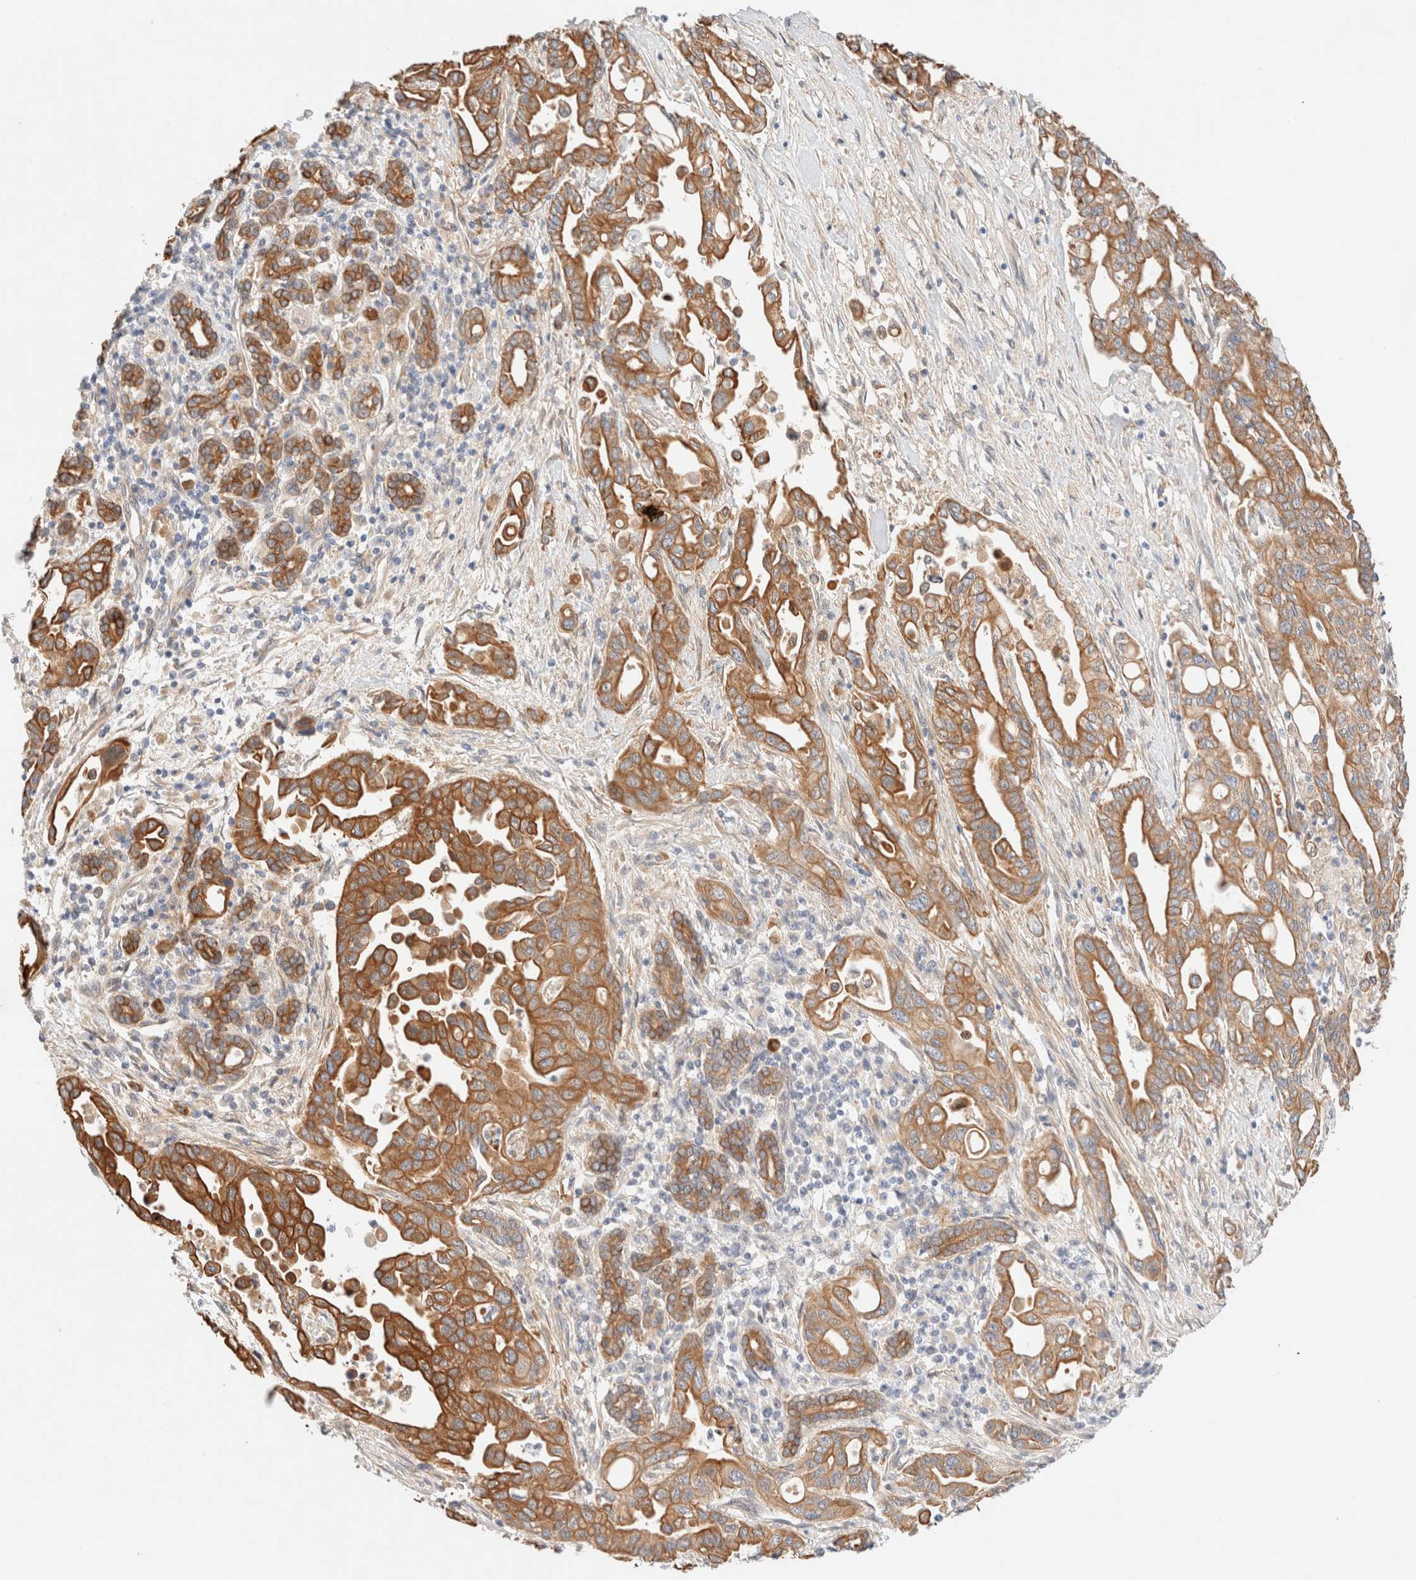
{"staining": {"intensity": "moderate", "quantity": ">75%", "location": "cytoplasmic/membranous"}, "tissue": "pancreatic cancer", "cell_type": "Tumor cells", "image_type": "cancer", "snomed": [{"axis": "morphology", "description": "Adenocarcinoma, NOS"}, {"axis": "topography", "description": "Pancreas"}], "caption": "Human pancreatic cancer (adenocarcinoma) stained with a protein marker exhibits moderate staining in tumor cells.", "gene": "NIBAN2", "patient": {"sex": "female", "age": 57}}